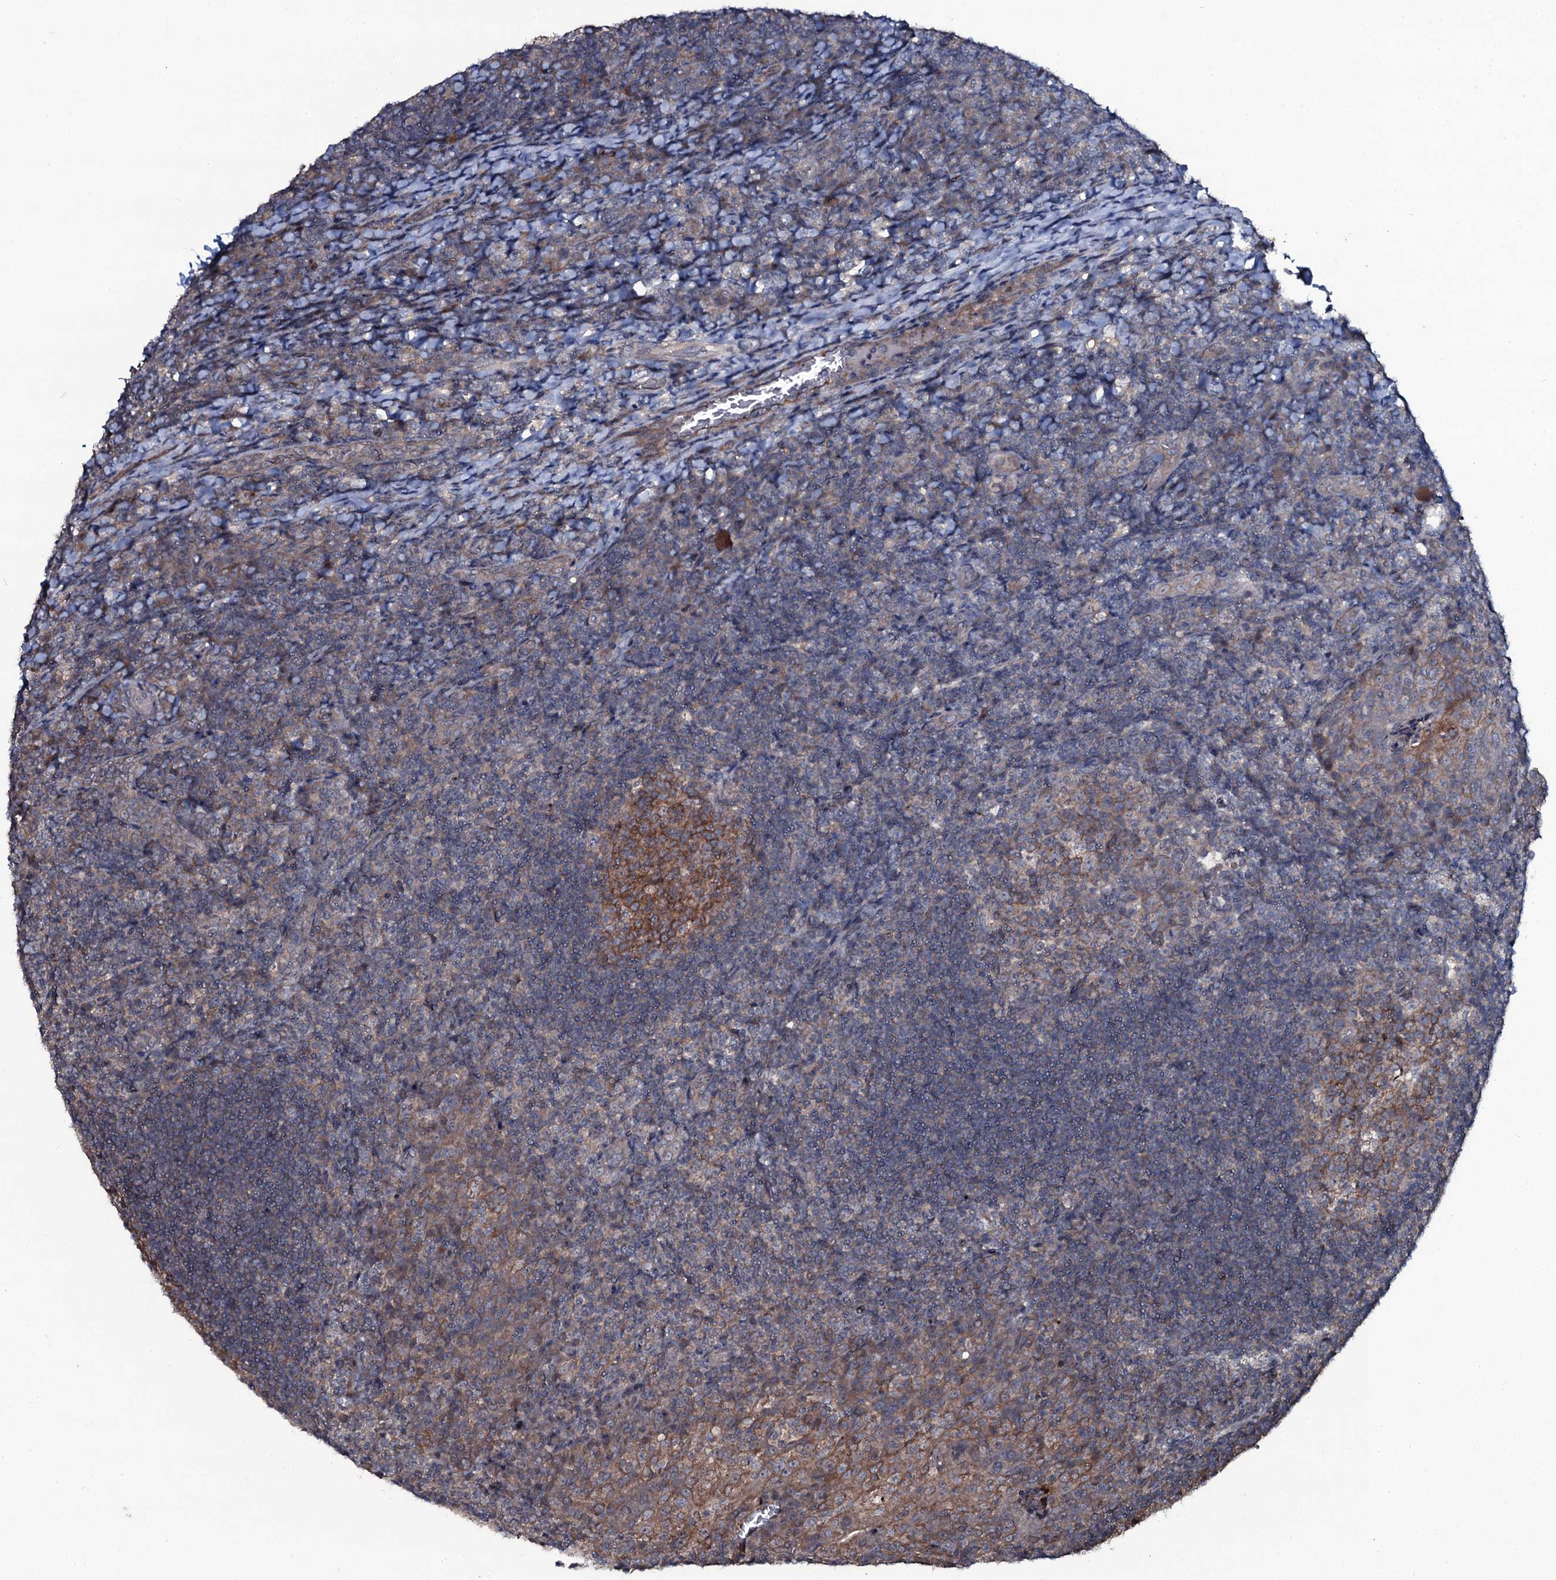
{"staining": {"intensity": "moderate", "quantity": ">75%", "location": "cytoplasmic/membranous"}, "tissue": "tonsil", "cell_type": "Germinal center cells", "image_type": "normal", "snomed": [{"axis": "morphology", "description": "Normal tissue, NOS"}, {"axis": "topography", "description": "Tonsil"}], "caption": "An immunohistochemistry histopathology image of unremarkable tissue is shown. Protein staining in brown labels moderate cytoplasmic/membranous positivity in tonsil within germinal center cells. The staining is performed using DAB brown chromogen to label protein expression. The nuclei are counter-stained blue using hematoxylin.", "gene": "SNAP23", "patient": {"sex": "male", "age": 17}}